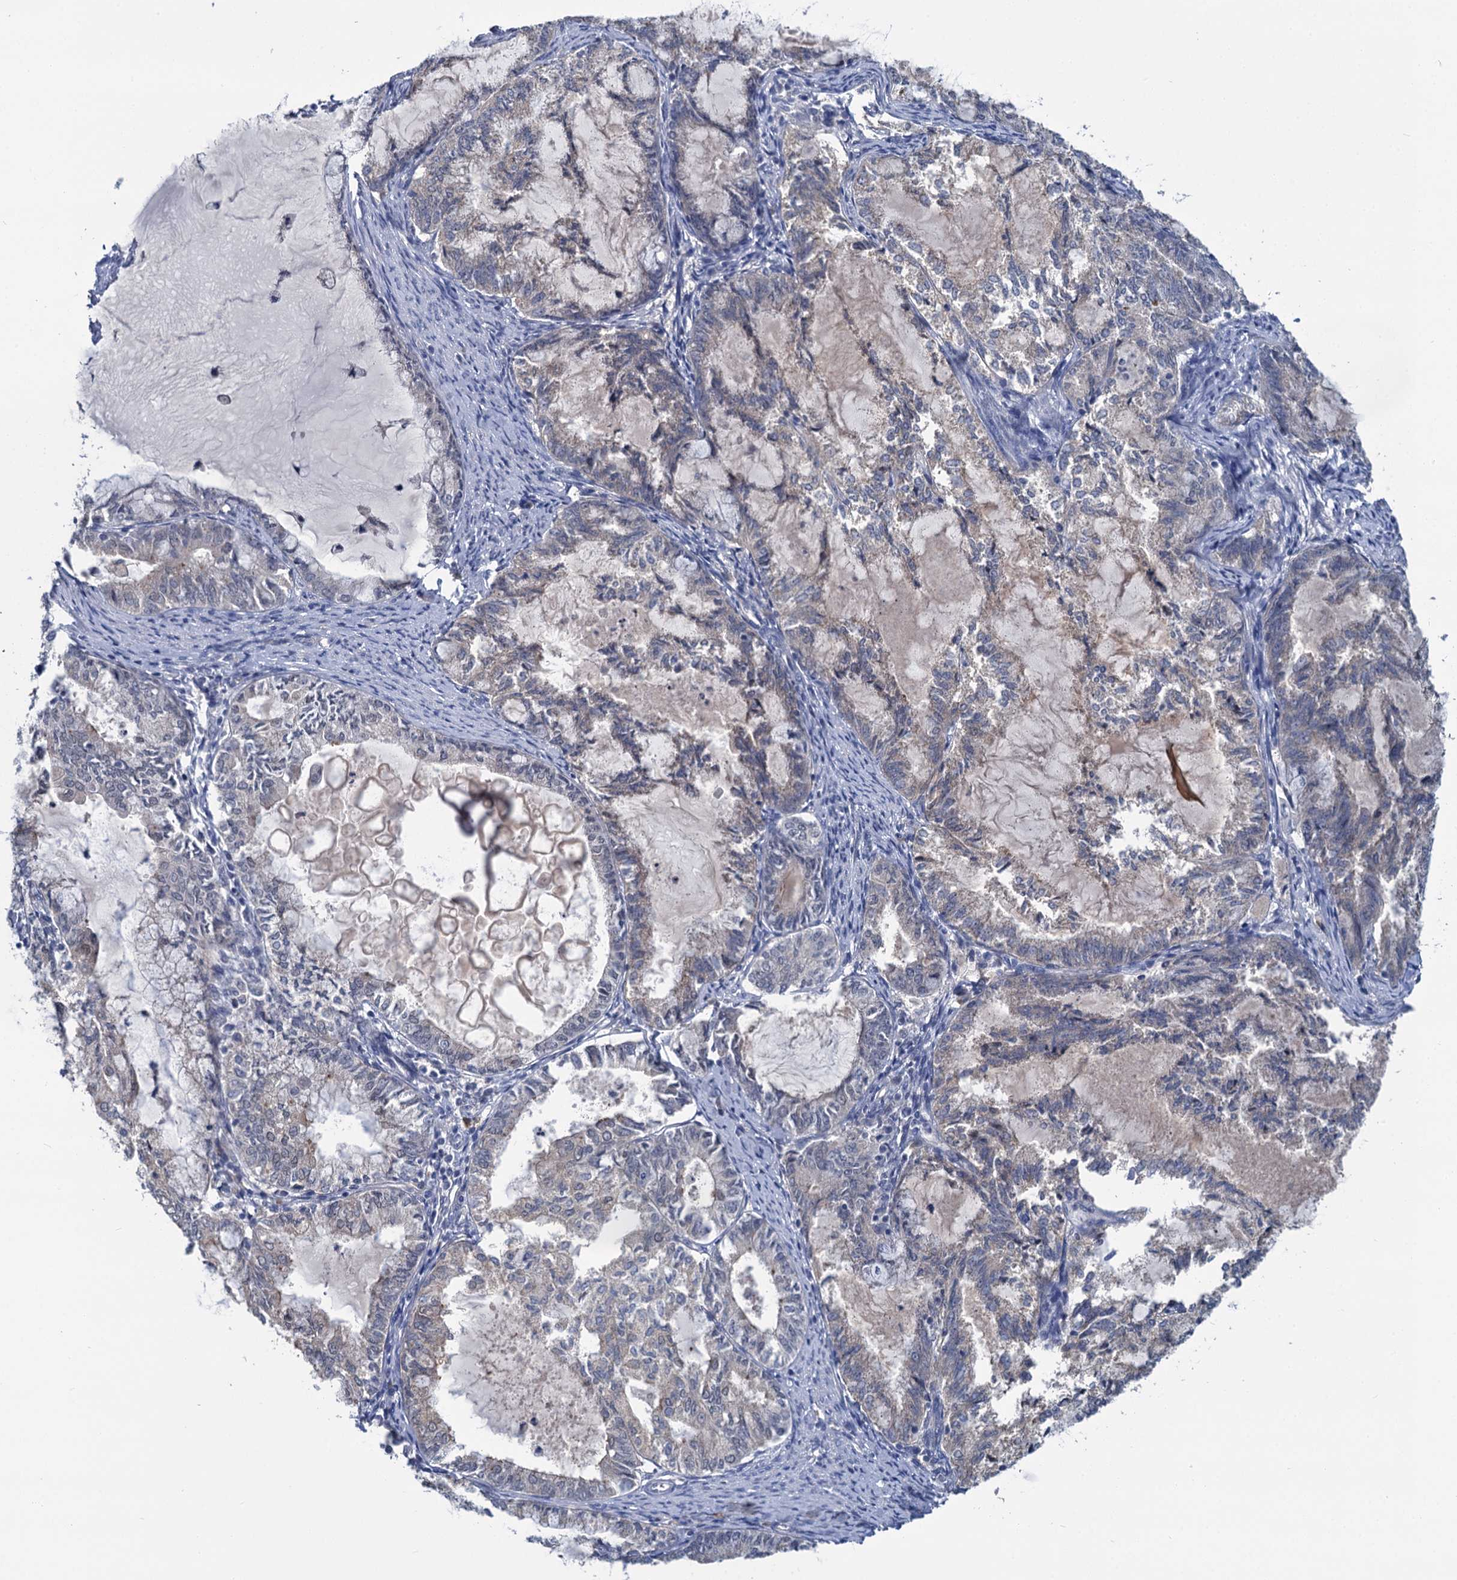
{"staining": {"intensity": "weak", "quantity": "<25%", "location": "cytoplasmic/membranous"}, "tissue": "endometrial cancer", "cell_type": "Tumor cells", "image_type": "cancer", "snomed": [{"axis": "morphology", "description": "Adenocarcinoma, NOS"}, {"axis": "topography", "description": "Endometrium"}], "caption": "Immunohistochemistry of human adenocarcinoma (endometrial) reveals no staining in tumor cells.", "gene": "ANKRD42", "patient": {"sex": "female", "age": 86}}